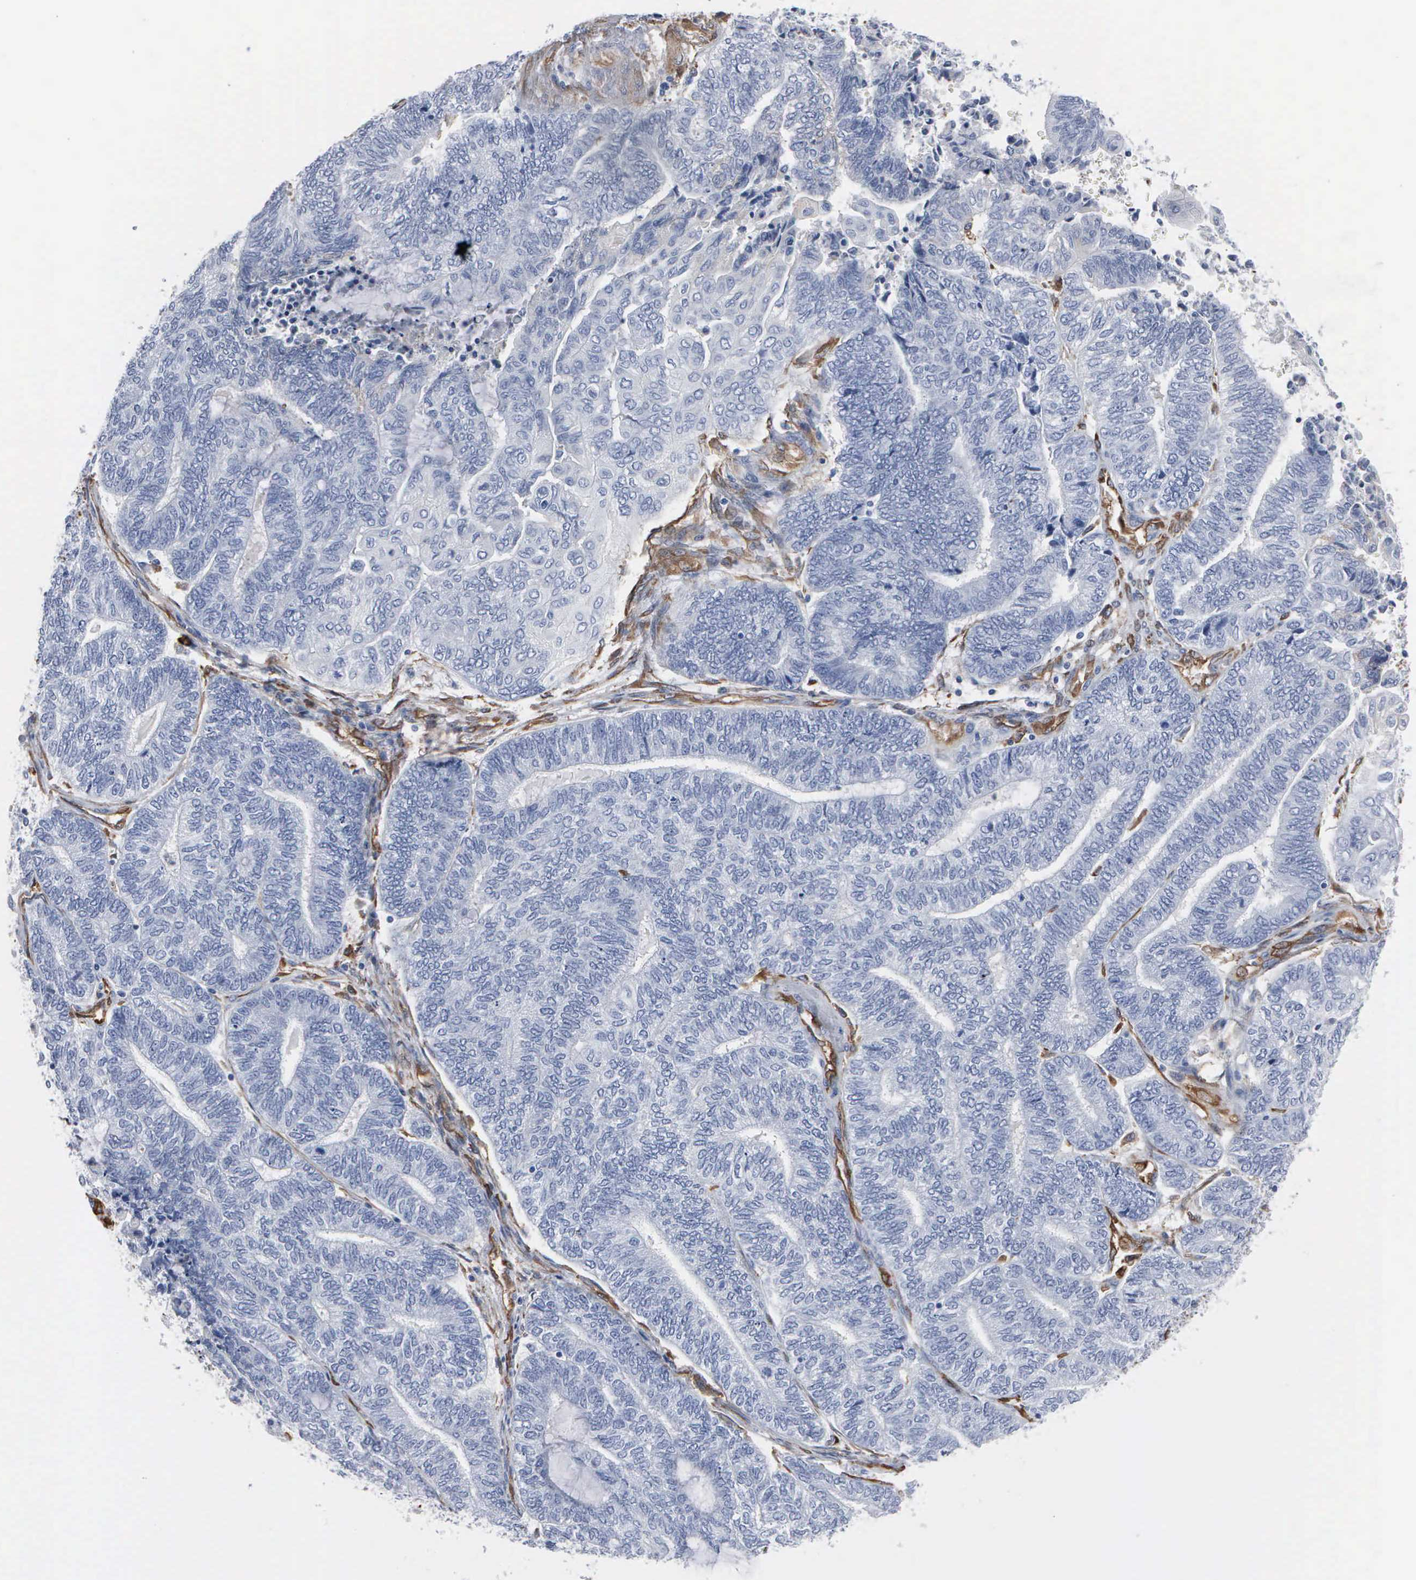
{"staining": {"intensity": "negative", "quantity": "none", "location": "none"}, "tissue": "endometrial cancer", "cell_type": "Tumor cells", "image_type": "cancer", "snomed": [{"axis": "morphology", "description": "Adenocarcinoma, NOS"}, {"axis": "topography", "description": "Uterus"}, {"axis": "topography", "description": "Endometrium"}], "caption": "Image shows no protein staining in tumor cells of endometrial cancer (adenocarcinoma) tissue. (Stains: DAB immunohistochemistry with hematoxylin counter stain, Microscopy: brightfield microscopy at high magnification).", "gene": "FSCN1", "patient": {"sex": "female", "age": 70}}